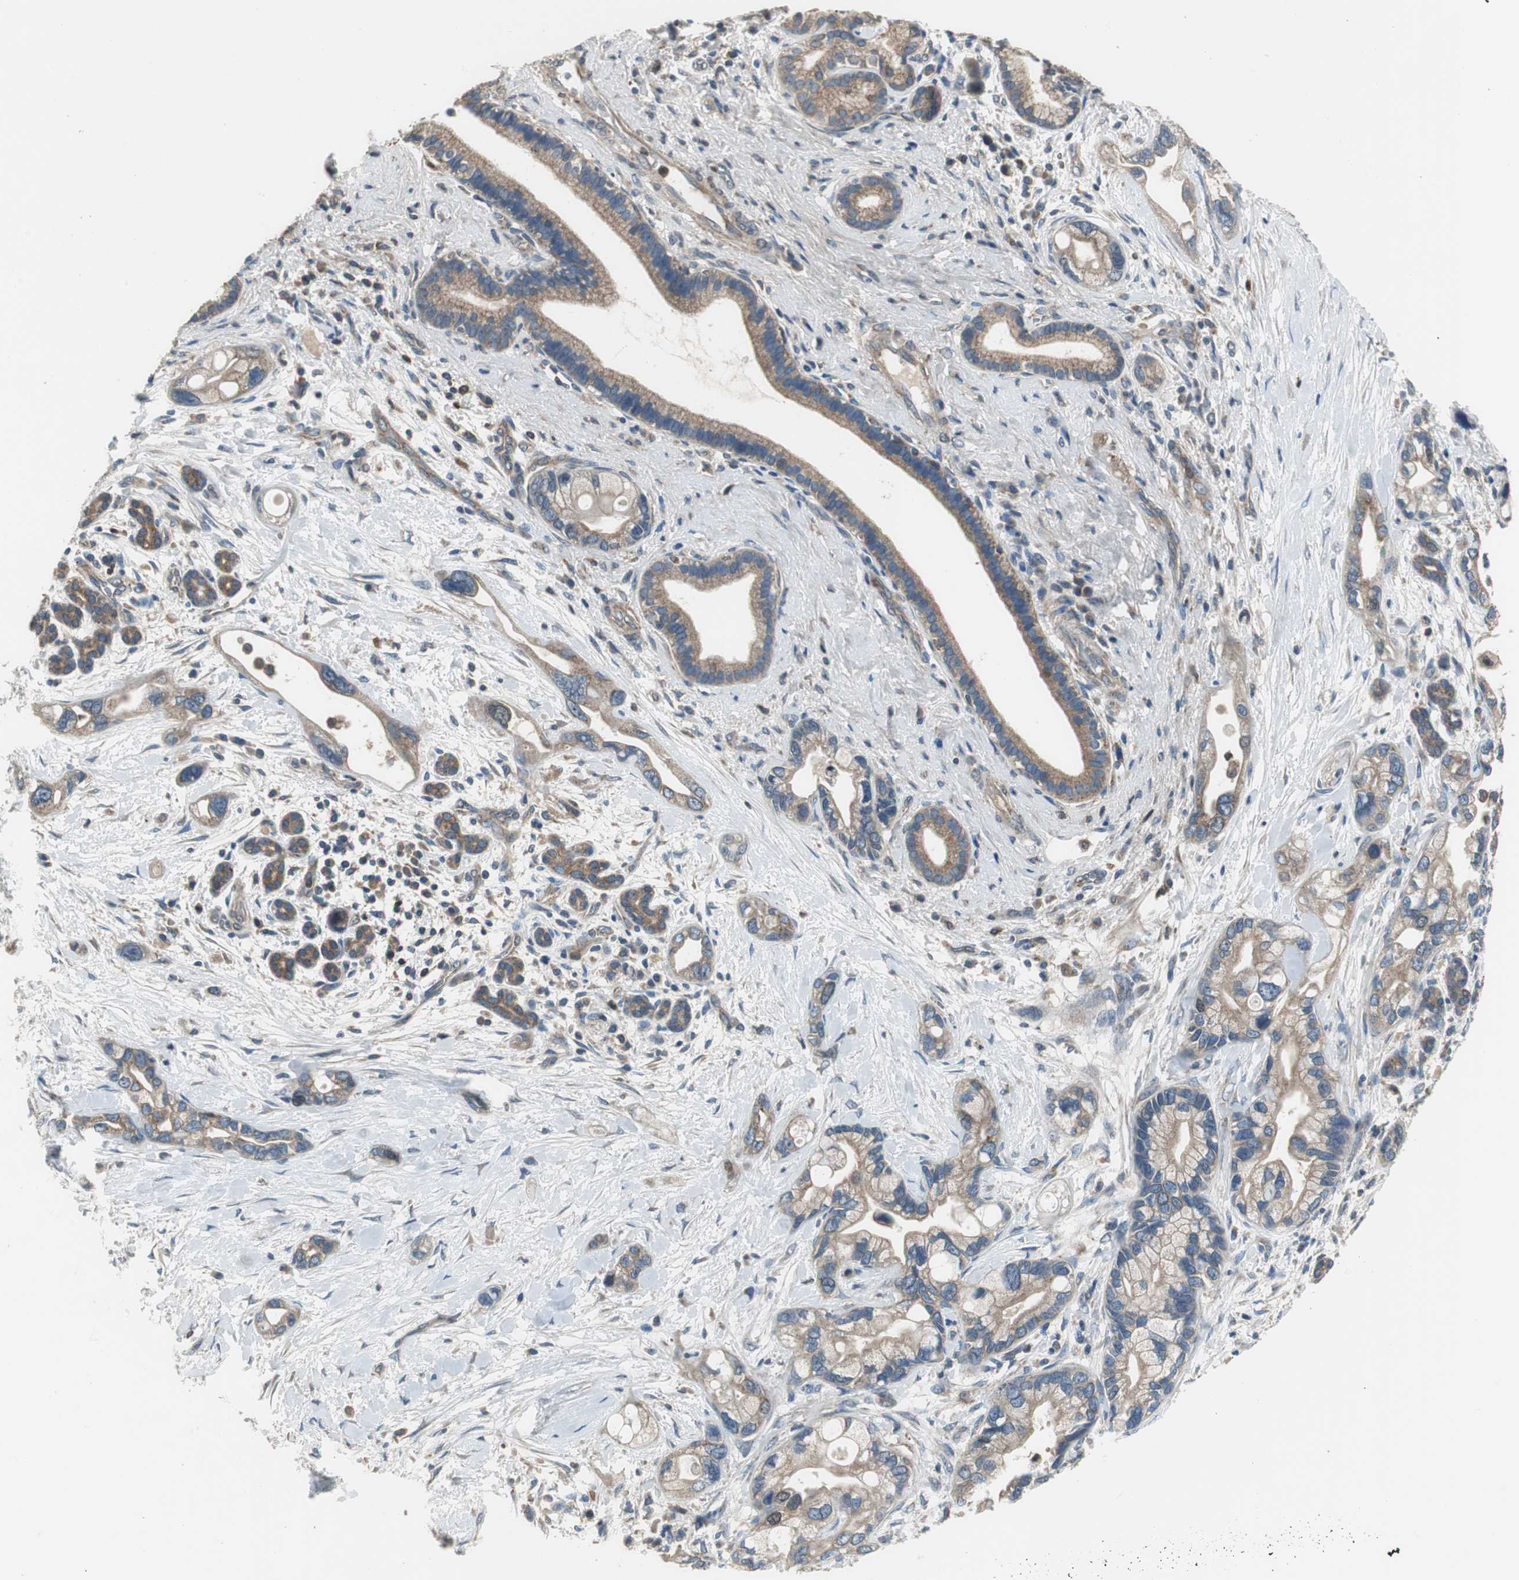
{"staining": {"intensity": "moderate", "quantity": ">75%", "location": "cytoplasmic/membranous"}, "tissue": "pancreatic cancer", "cell_type": "Tumor cells", "image_type": "cancer", "snomed": [{"axis": "morphology", "description": "Adenocarcinoma, NOS"}, {"axis": "topography", "description": "Pancreas"}], "caption": "Tumor cells demonstrate medium levels of moderate cytoplasmic/membranous staining in about >75% of cells in human pancreatic adenocarcinoma.", "gene": "PI4KB", "patient": {"sex": "female", "age": 77}}